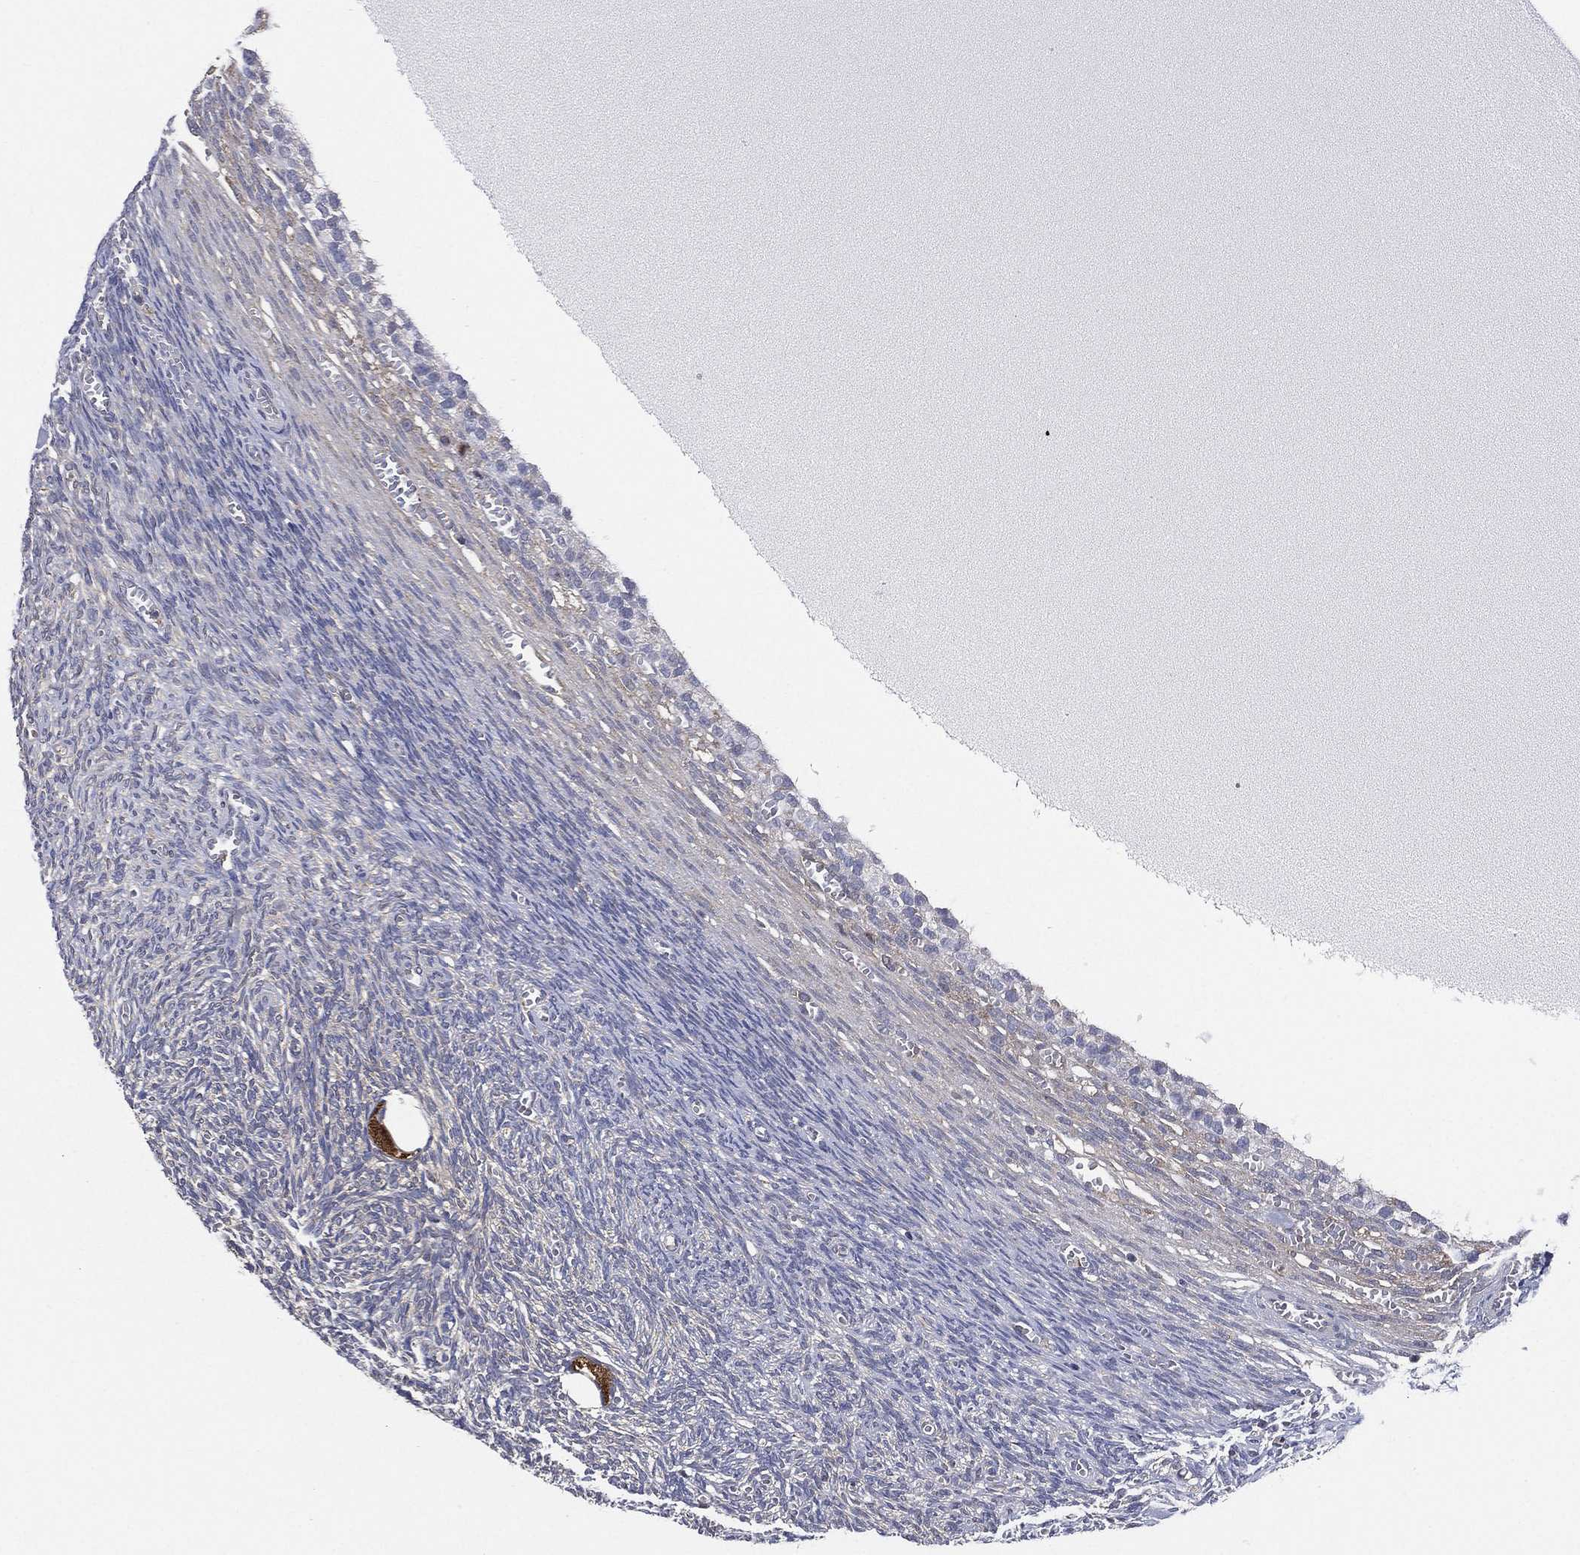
{"staining": {"intensity": "strong", "quantity": ">75%", "location": "cytoplasmic/membranous"}, "tissue": "ovary", "cell_type": "Follicle cells", "image_type": "normal", "snomed": [{"axis": "morphology", "description": "Normal tissue, NOS"}, {"axis": "topography", "description": "Ovary"}], "caption": "Strong cytoplasmic/membranous staining is appreciated in approximately >75% of follicle cells in unremarkable ovary.", "gene": "SMPD3", "patient": {"sex": "female", "age": 43}}